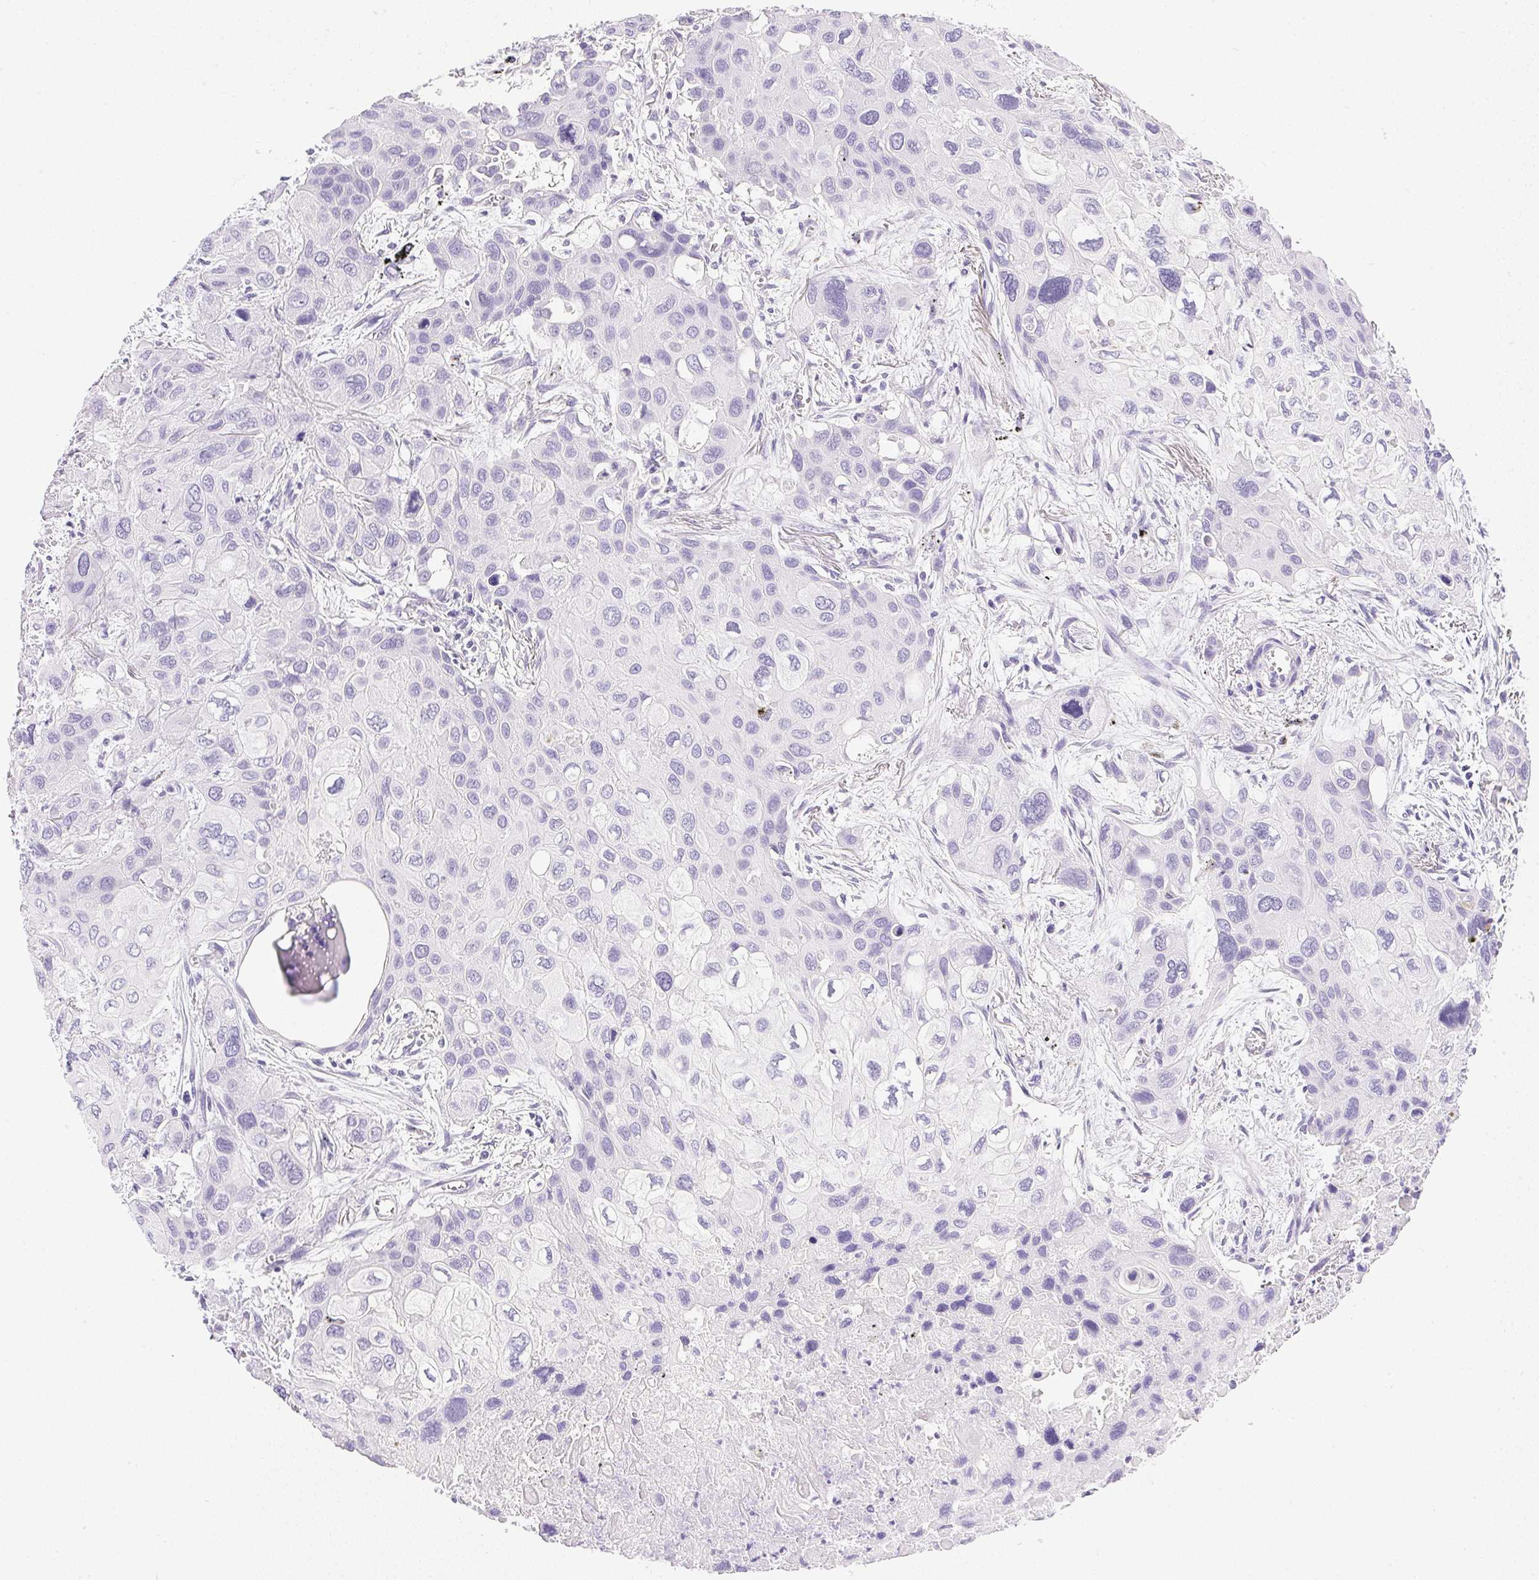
{"staining": {"intensity": "negative", "quantity": "none", "location": "none"}, "tissue": "lung cancer", "cell_type": "Tumor cells", "image_type": "cancer", "snomed": [{"axis": "morphology", "description": "Squamous cell carcinoma, NOS"}, {"axis": "morphology", "description": "Squamous cell carcinoma, metastatic, NOS"}, {"axis": "topography", "description": "Lung"}], "caption": "High magnification brightfield microscopy of squamous cell carcinoma (lung) stained with DAB (brown) and counterstained with hematoxylin (blue): tumor cells show no significant positivity.", "gene": "ATP6V0A4", "patient": {"sex": "male", "age": 59}}